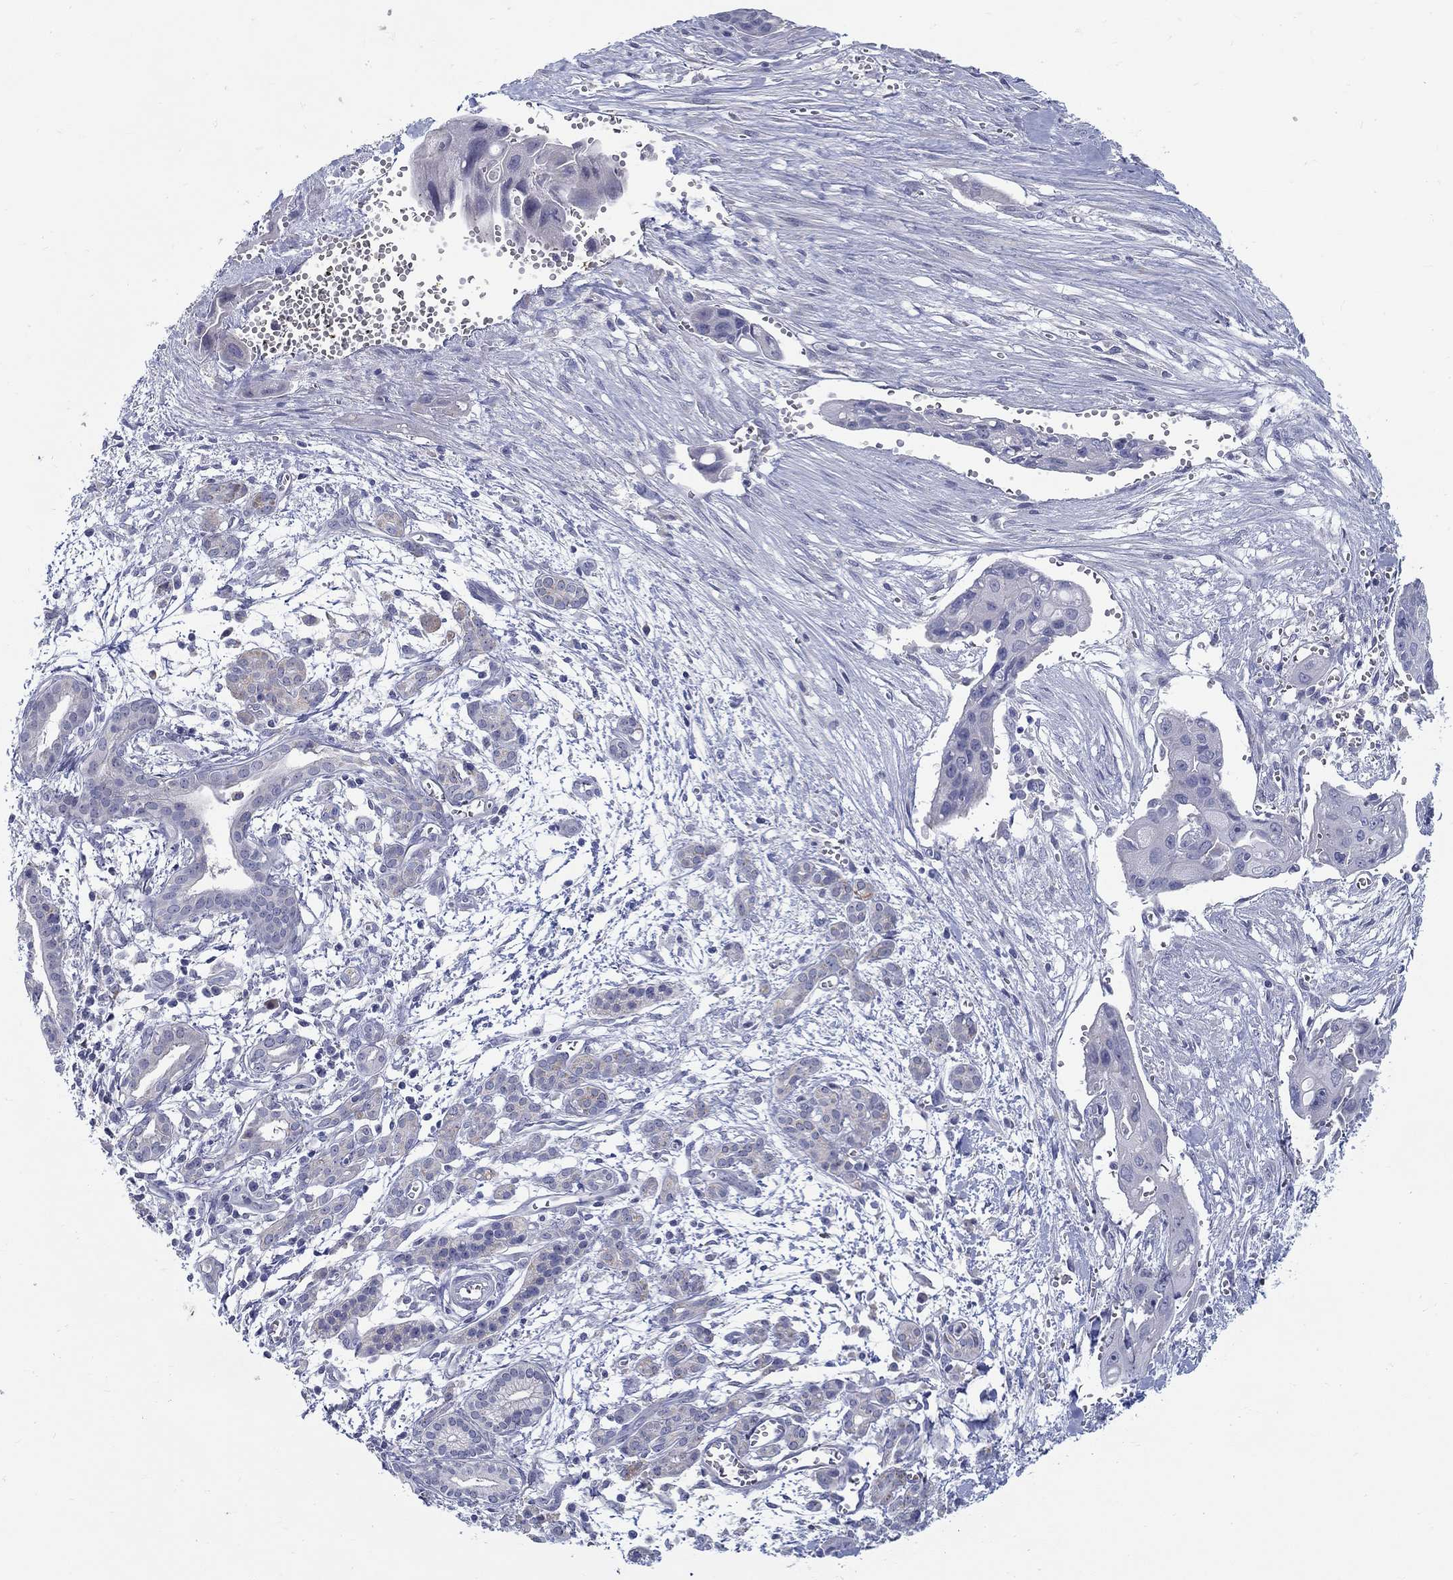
{"staining": {"intensity": "negative", "quantity": "none", "location": "none"}, "tissue": "pancreatic cancer", "cell_type": "Tumor cells", "image_type": "cancer", "snomed": [{"axis": "morphology", "description": "Adenocarcinoma, NOS"}, {"axis": "topography", "description": "Pancreas"}], "caption": "Protein analysis of pancreatic cancer (adenocarcinoma) shows no significant expression in tumor cells. (Immunohistochemistry, brightfield microscopy, high magnification).", "gene": "ABCA4", "patient": {"sex": "male", "age": 60}}